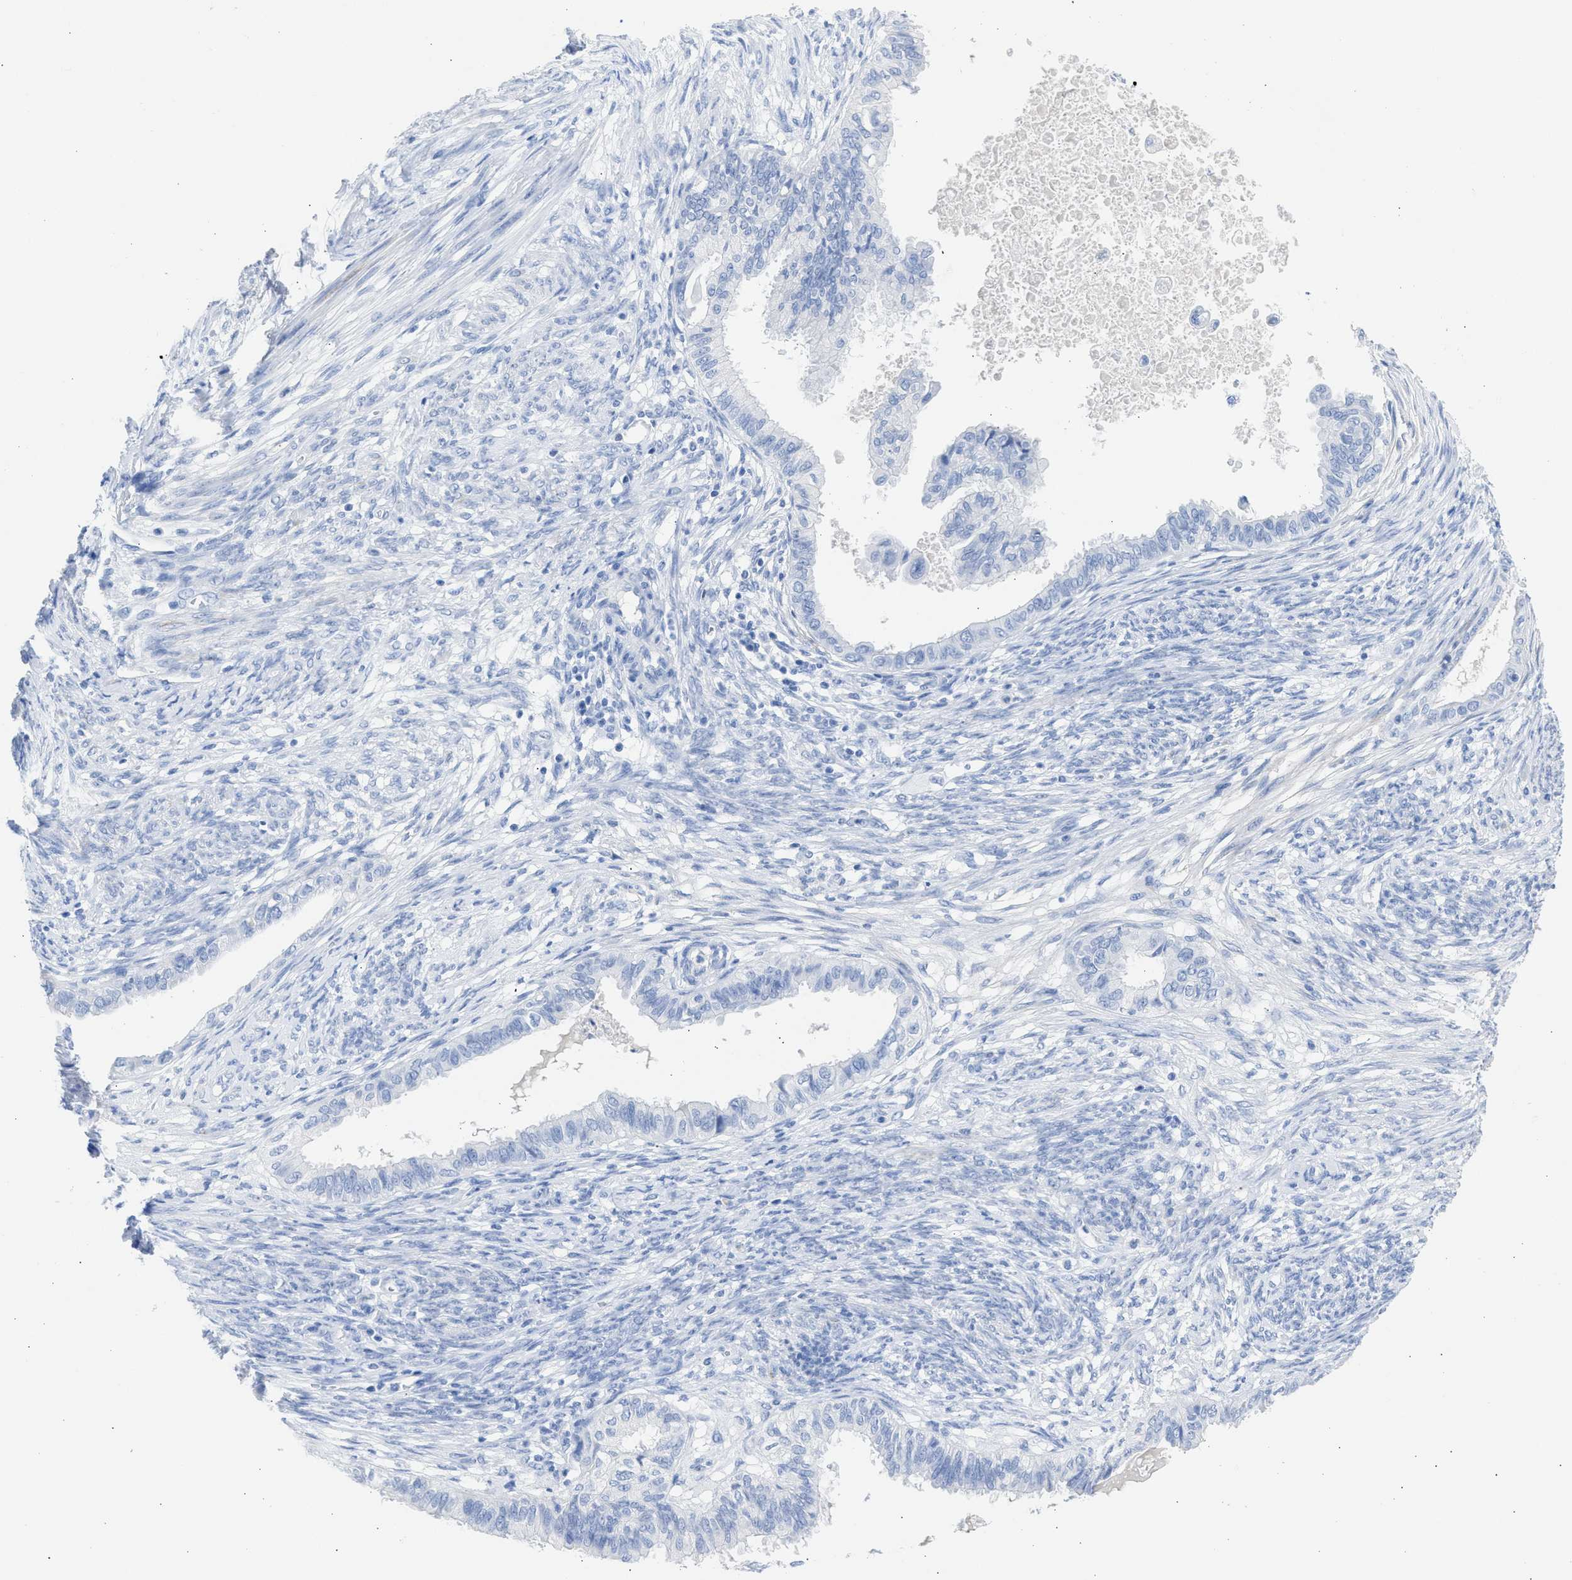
{"staining": {"intensity": "negative", "quantity": "none", "location": "none"}, "tissue": "cervical cancer", "cell_type": "Tumor cells", "image_type": "cancer", "snomed": [{"axis": "morphology", "description": "Normal tissue, NOS"}, {"axis": "morphology", "description": "Adenocarcinoma, NOS"}, {"axis": "topography", "description": "Cervix"}, {"axis": "topography", "description": "Endometrium"}], "caption": "This is an immunohistochemistry (IHC) photomicrograph of cervical adenocarcinoma. There is no expression in tumor cells.", "gene": "NCAM1", "patient": {"sex": "female", "age": 86}}